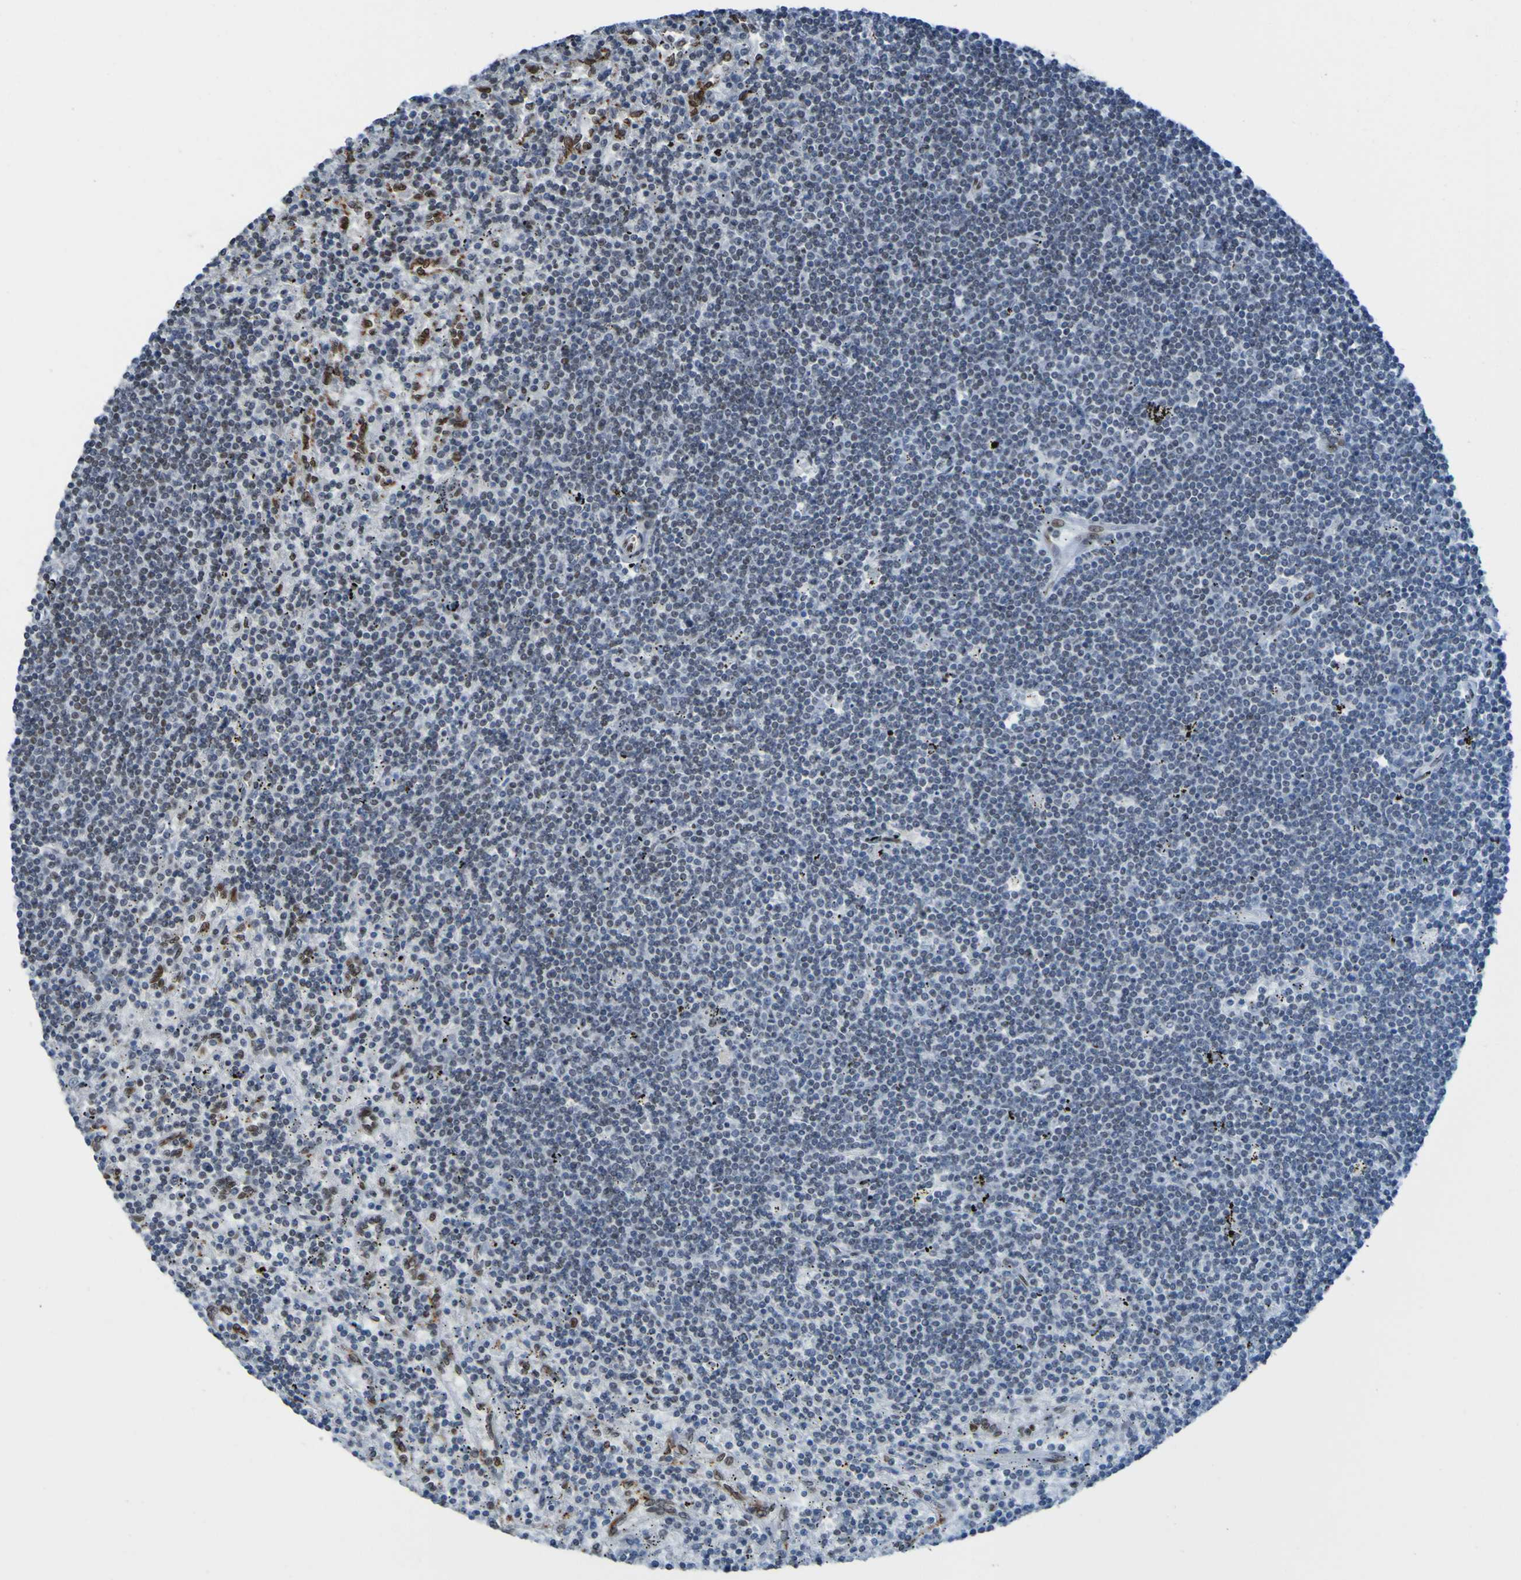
{"staining": {"intensity": "weak", "quantity": ">75%", "location": "nuclear"}, "tissue": "lymphoma", "cell_type": "Tumor cells", "image_type": "cancer", "snomed": [{"axis": "morphology", "description": "Malignant lymphoma, non-Hodgkin's type, Low grade"}, {"axis": "topography", "description": "Spleen"}], "caption": "Protein staining of lymphoma tissue reveals weak nuclear staining in approximately >75% of tumor cells. (IHC, brightfield microscopy, high magnification).", "gene": "PHF2", "patient": {"sex": "male", "age": 76}}